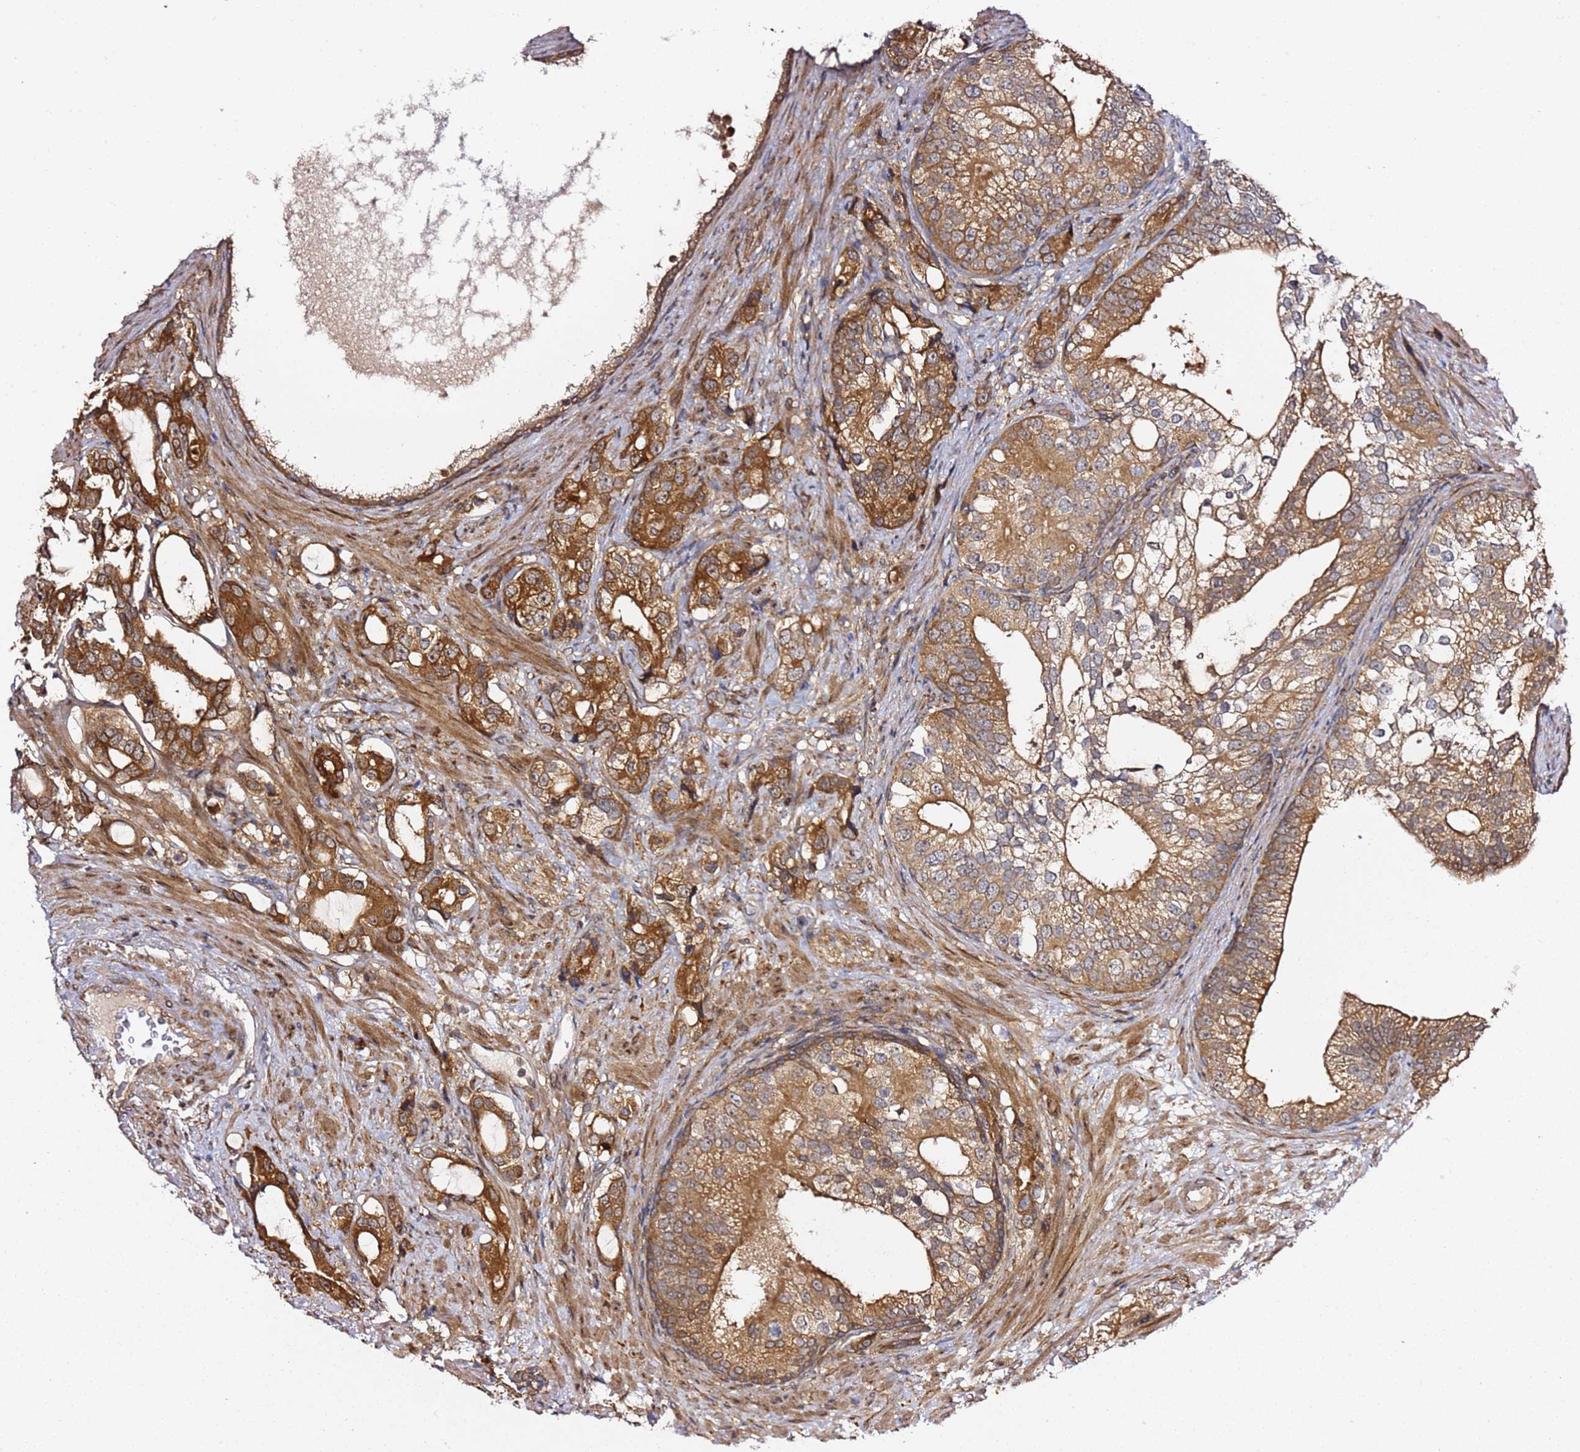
{"staining": {"intensity": "strong", "quantity": ">75%", "location": "cytoplasmic/membranous"}, "tissue": "prostate cancer", "cell_type": "Tumor cells", "image_type": "cancer", "snomed": [{"axis": "morphology", "description": "Adenocarcinoma, High grade"}, {"axis": "topography", "description": "Prostate"}], "caption": "Prostate adenocarcinoma (high-grade) stained with DAB IHC reveals high levels of strong cytoplasmic/membranous expression in about >75% of tumor cells.", "gene": "PRKAB2", "patient": {"sex": "male", "age": 75}}